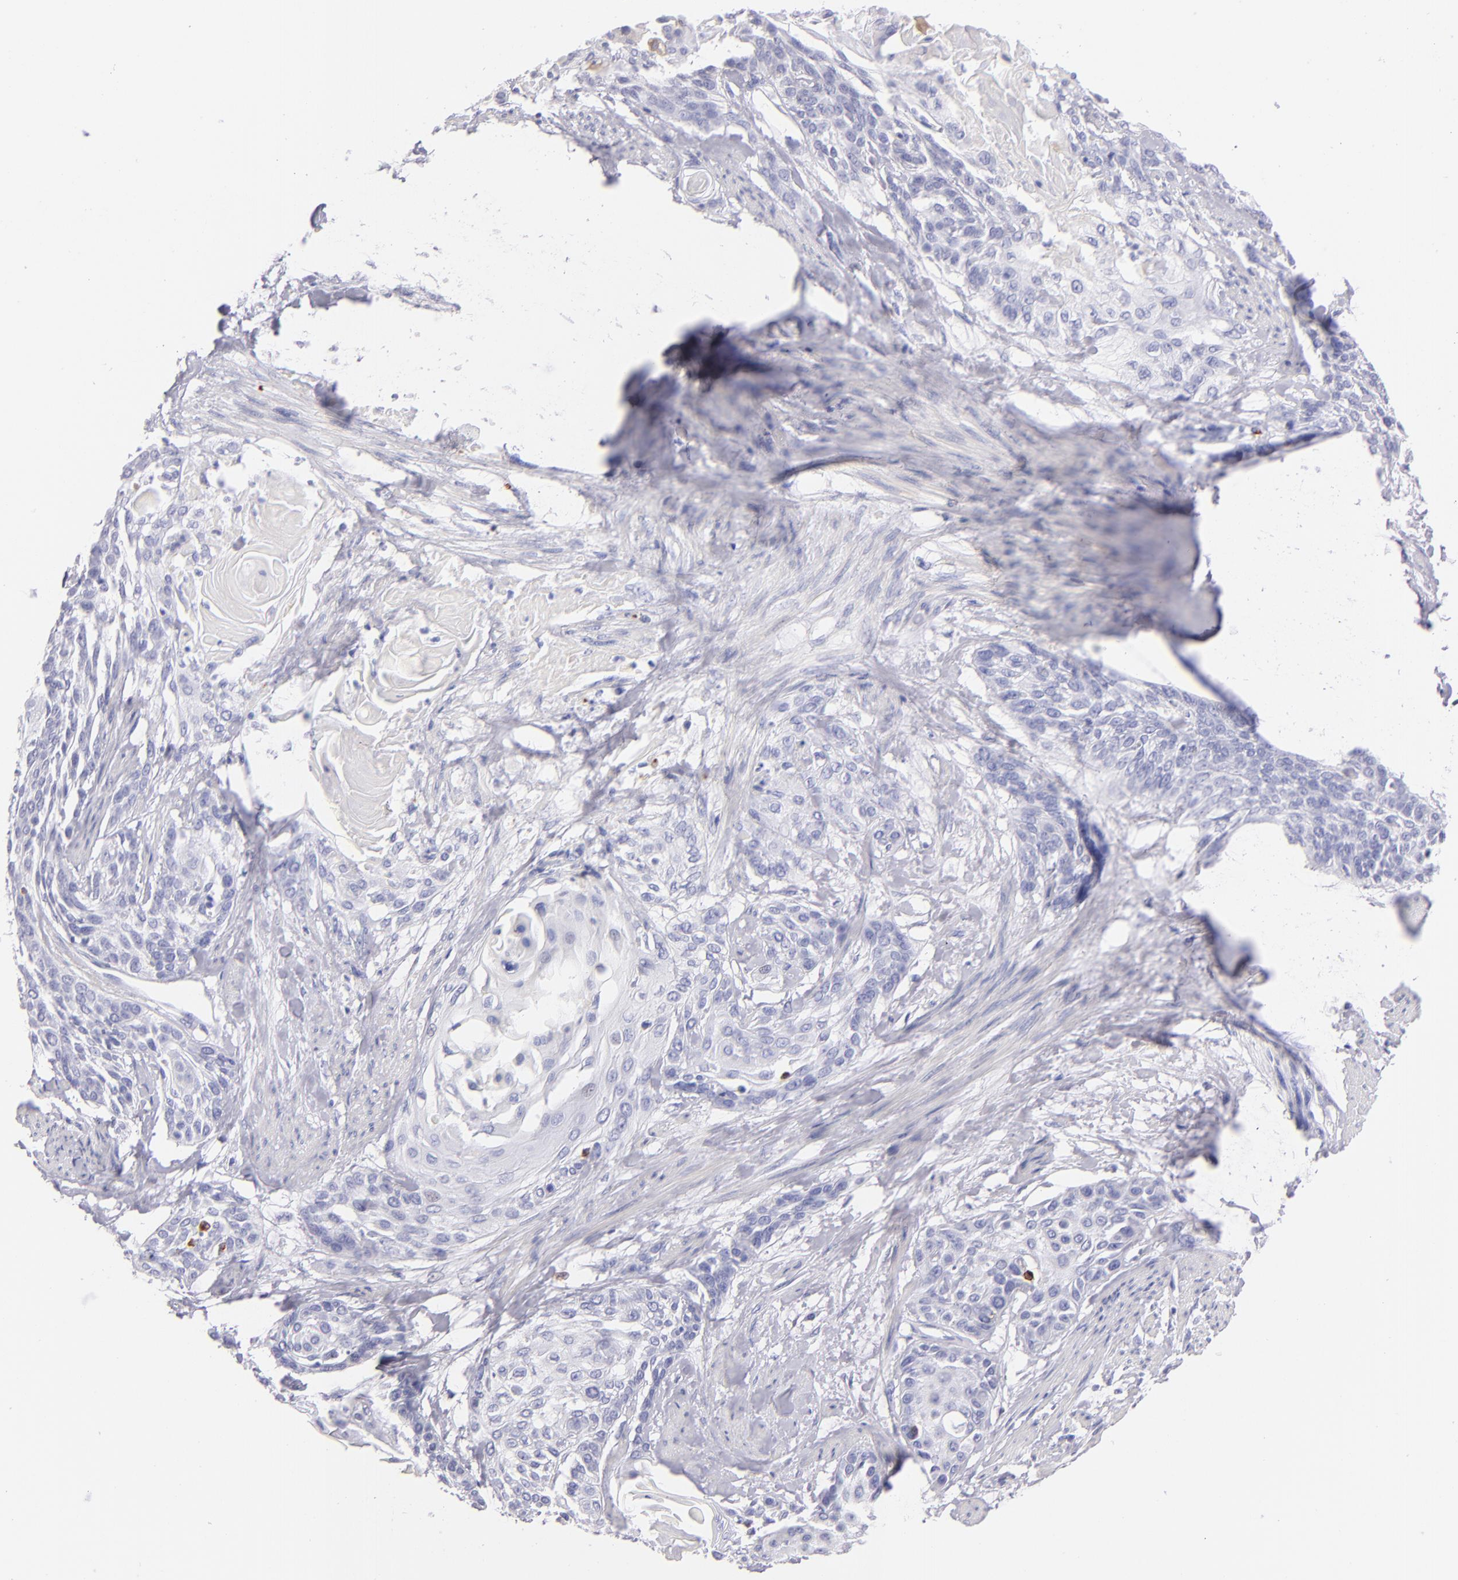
{"staining": {"intensity": "negative", "quantity": "none", "location": "none"}, "tissue": "cervical cancer", "cell_type": "Tumor cells", "image_type": "cancer", "snomed": [{"axis": "morphology", "description": "Squamous cell carcinoma, NOS"}, {"axis": "topography", "description": "Cervix"}], "caption": "The histopathology image exhibits no staining of tumor cells in cervical cancer (squamous cell carcinoma). Brightfield microscopy of IHC stained with DAB (brown) and hematoxylin (blue), captured at high magnification.", "gene": "PRF1", "patient": {"sex": "female", "age": 57}}